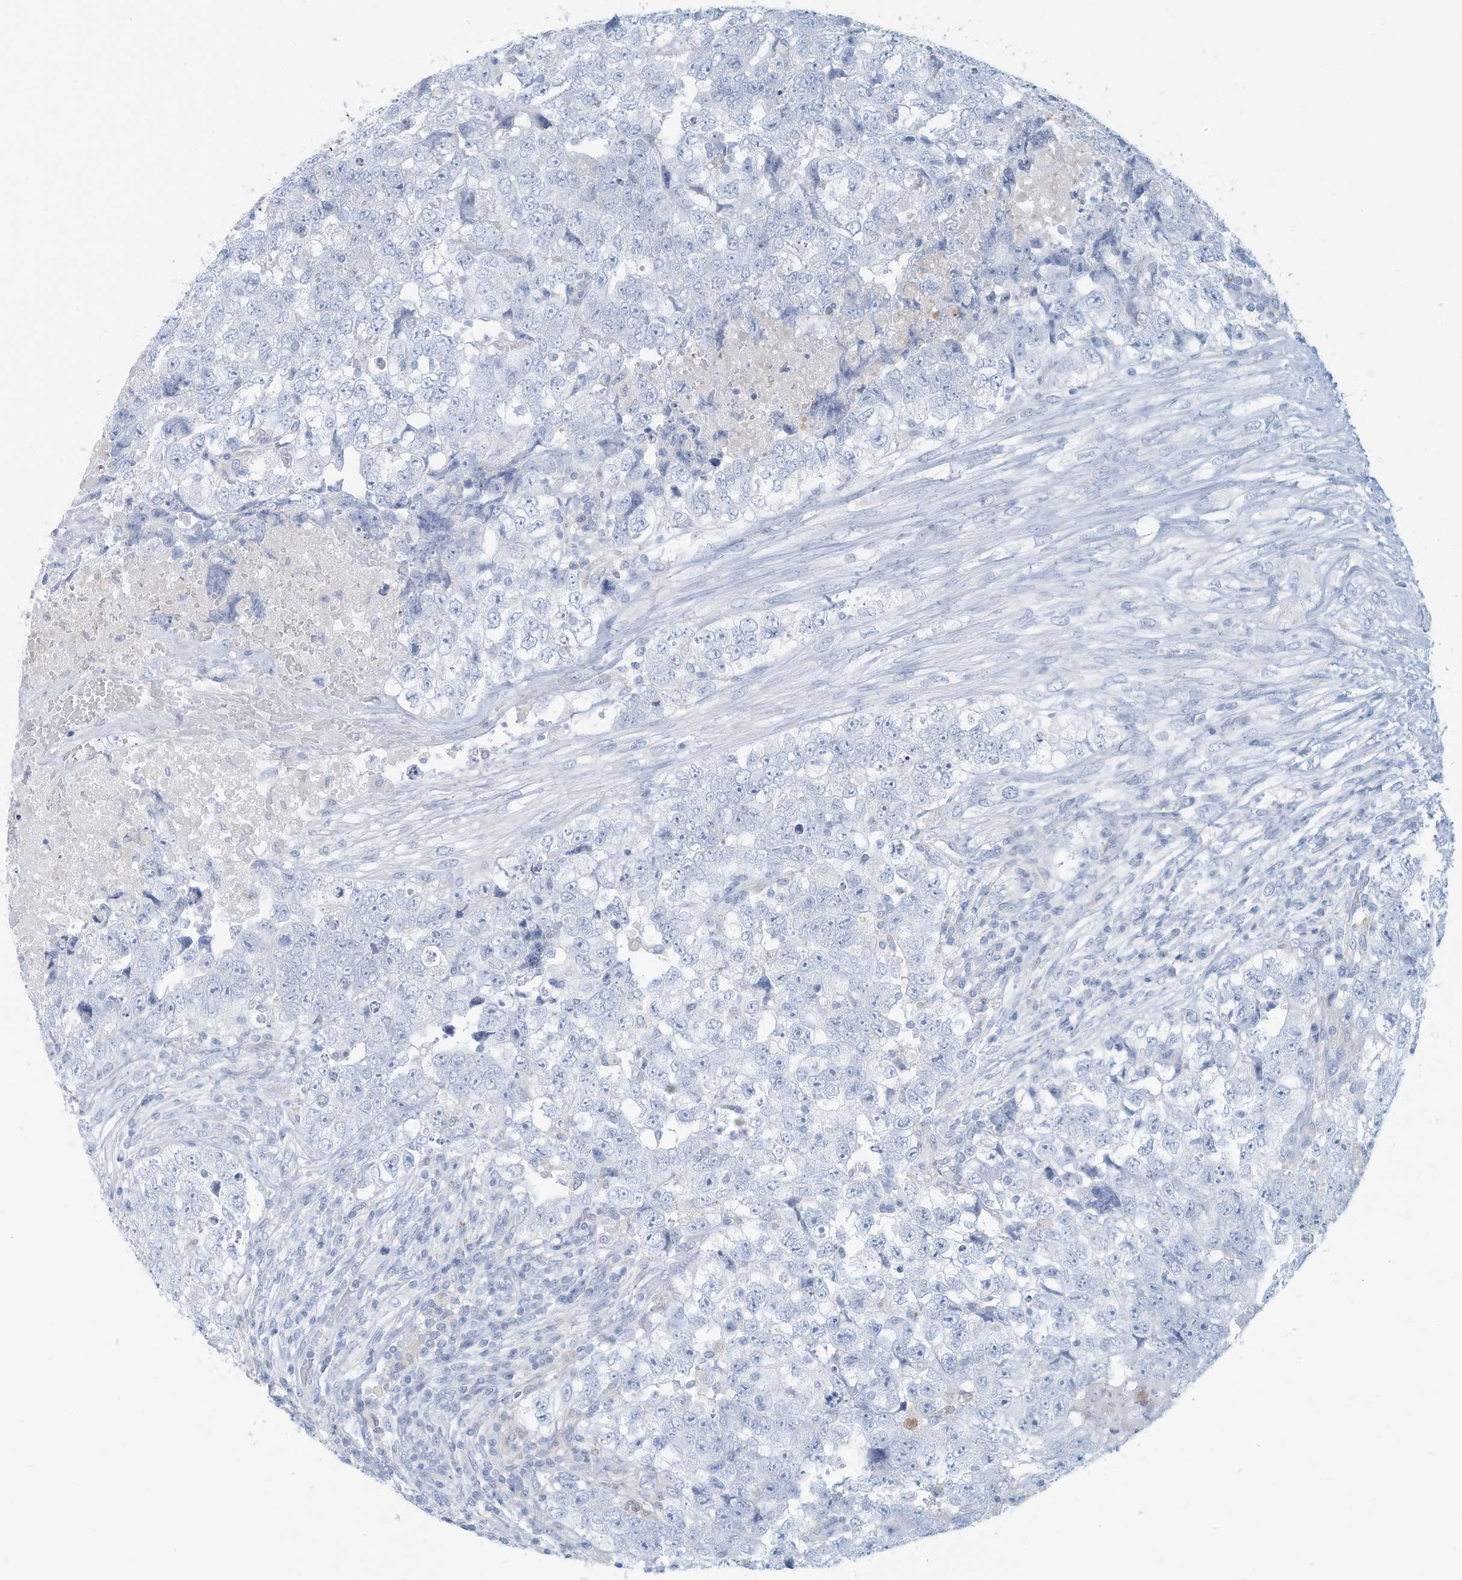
{"staining": {"intensity": "negative", "quantity": "none", "location": "none"}, "tissue": "testis cancer", "cell_type": "Tumor cells", "image_type": "cancer", "snomed": [{"axis": "morphology", "description": "Carcinoma, Embryonal, NOS"}, {"axis": "topography", "description": "Testis"}], "caption": "Tumor cells are negative for brown protein staining in testis cancer (embryonal carcinoma). (Stains: DAB immunohistochemistry with hematoxylin counter stain, Microscopy: brightfield microscopy at high magnification).", "gene": "ERI2", "patient": {"sex": "male", "age": 37}}